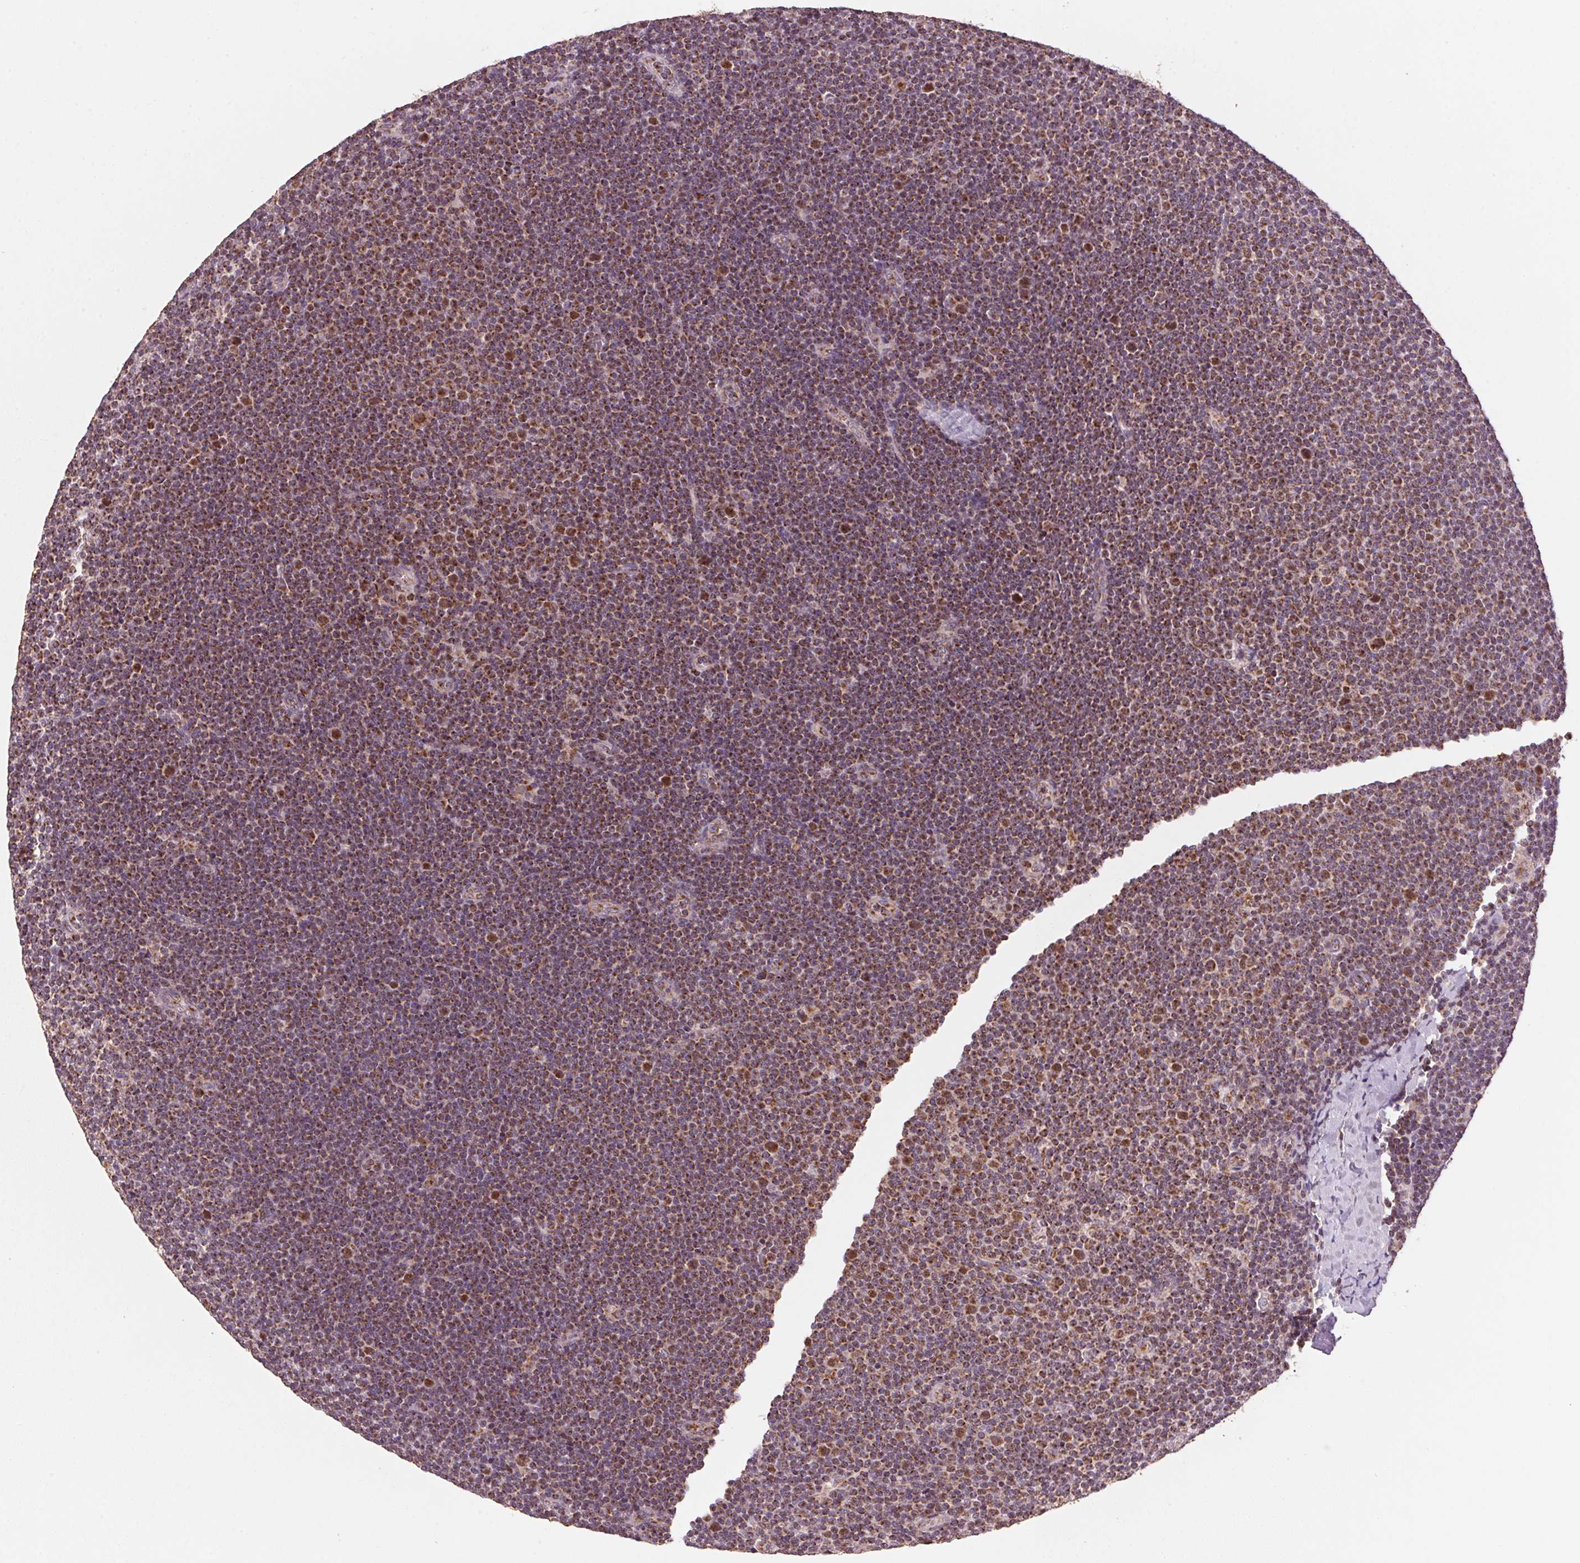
{"staining": {"intensity": "strong", "quantity": ">75%", "location": "cytoplasmic/membranous"}, "tissue": "lymphoma", "cell_type": "Tumor cells", "image_type": "cancer", "snomed": [{"axis": "morphology", "description": "Malignant lymphoma, non-Hodgkin's type, Low grade"}, {"axis": "topography", "description": "Lymph node"}], "caption": "Lymphoma was stained to show a protein in brown. There is high levels of strong cytoplasmic/membranous positivity in approximately >75% of tumor cells. The staining was performed using DAB, with brown indicating positive protein expression. Nuclei are stained blue with hematoxylin.", "gene": "TOMM70", "patient": {"sex": "male", "age": 48}}